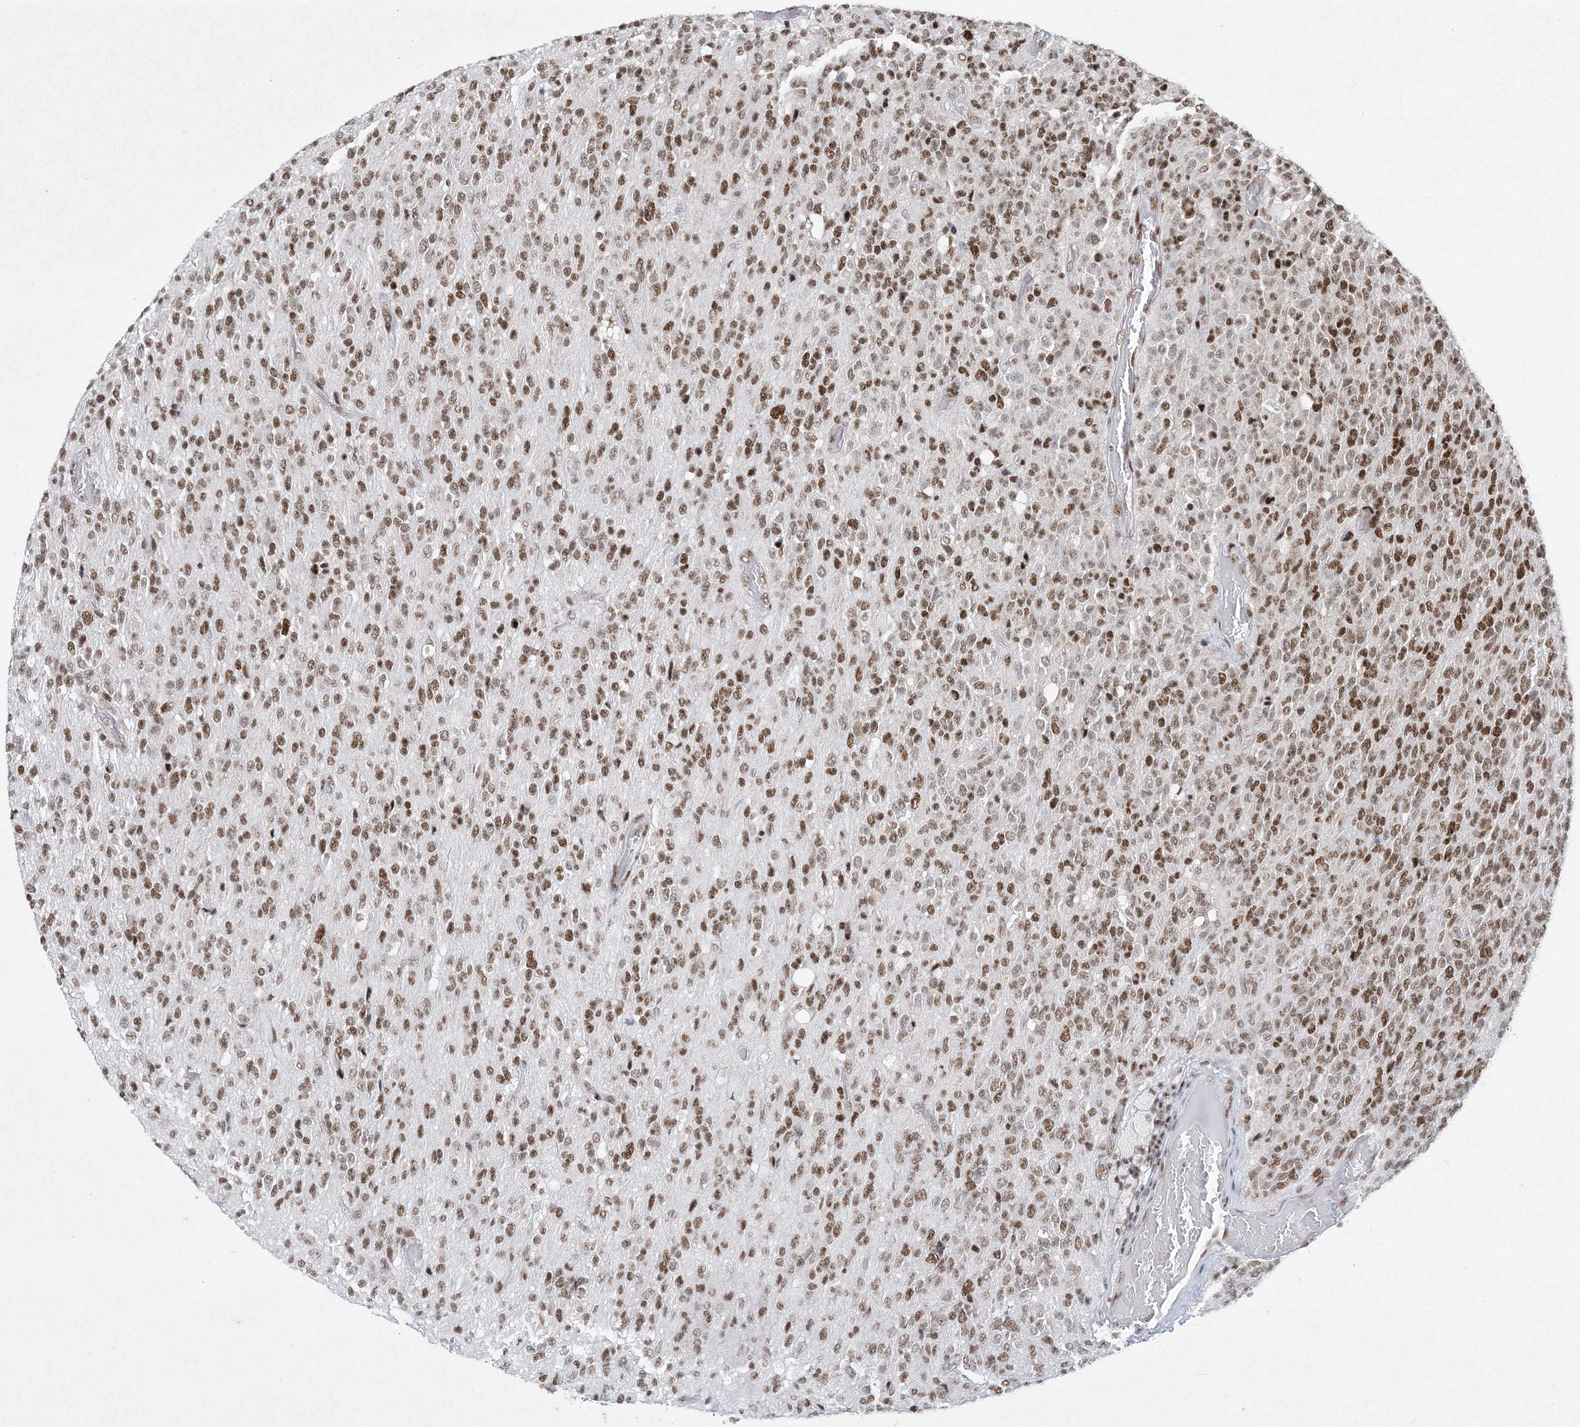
{"staining": {"intensity": "moderate", "quantity": ">75%", "location": "nuclear"}, "tissue": "glioma", "cell_type": "Tumor cells", "image_type": "cancer", "snomed": [{"axis": "morphology", "description": "Glioma, malignant, High grade"}, {"axis": "topography", "description": "pancreas cauda"}], "caption": "The immunohistochemical stain labels moderate nuclear expression in tumor cells of glioma tissue. (Brightfield microscopy of DAB IHC at high magnification).", "gene": "PKNOX2", "patient": {"sex": "male", "age": 60}}